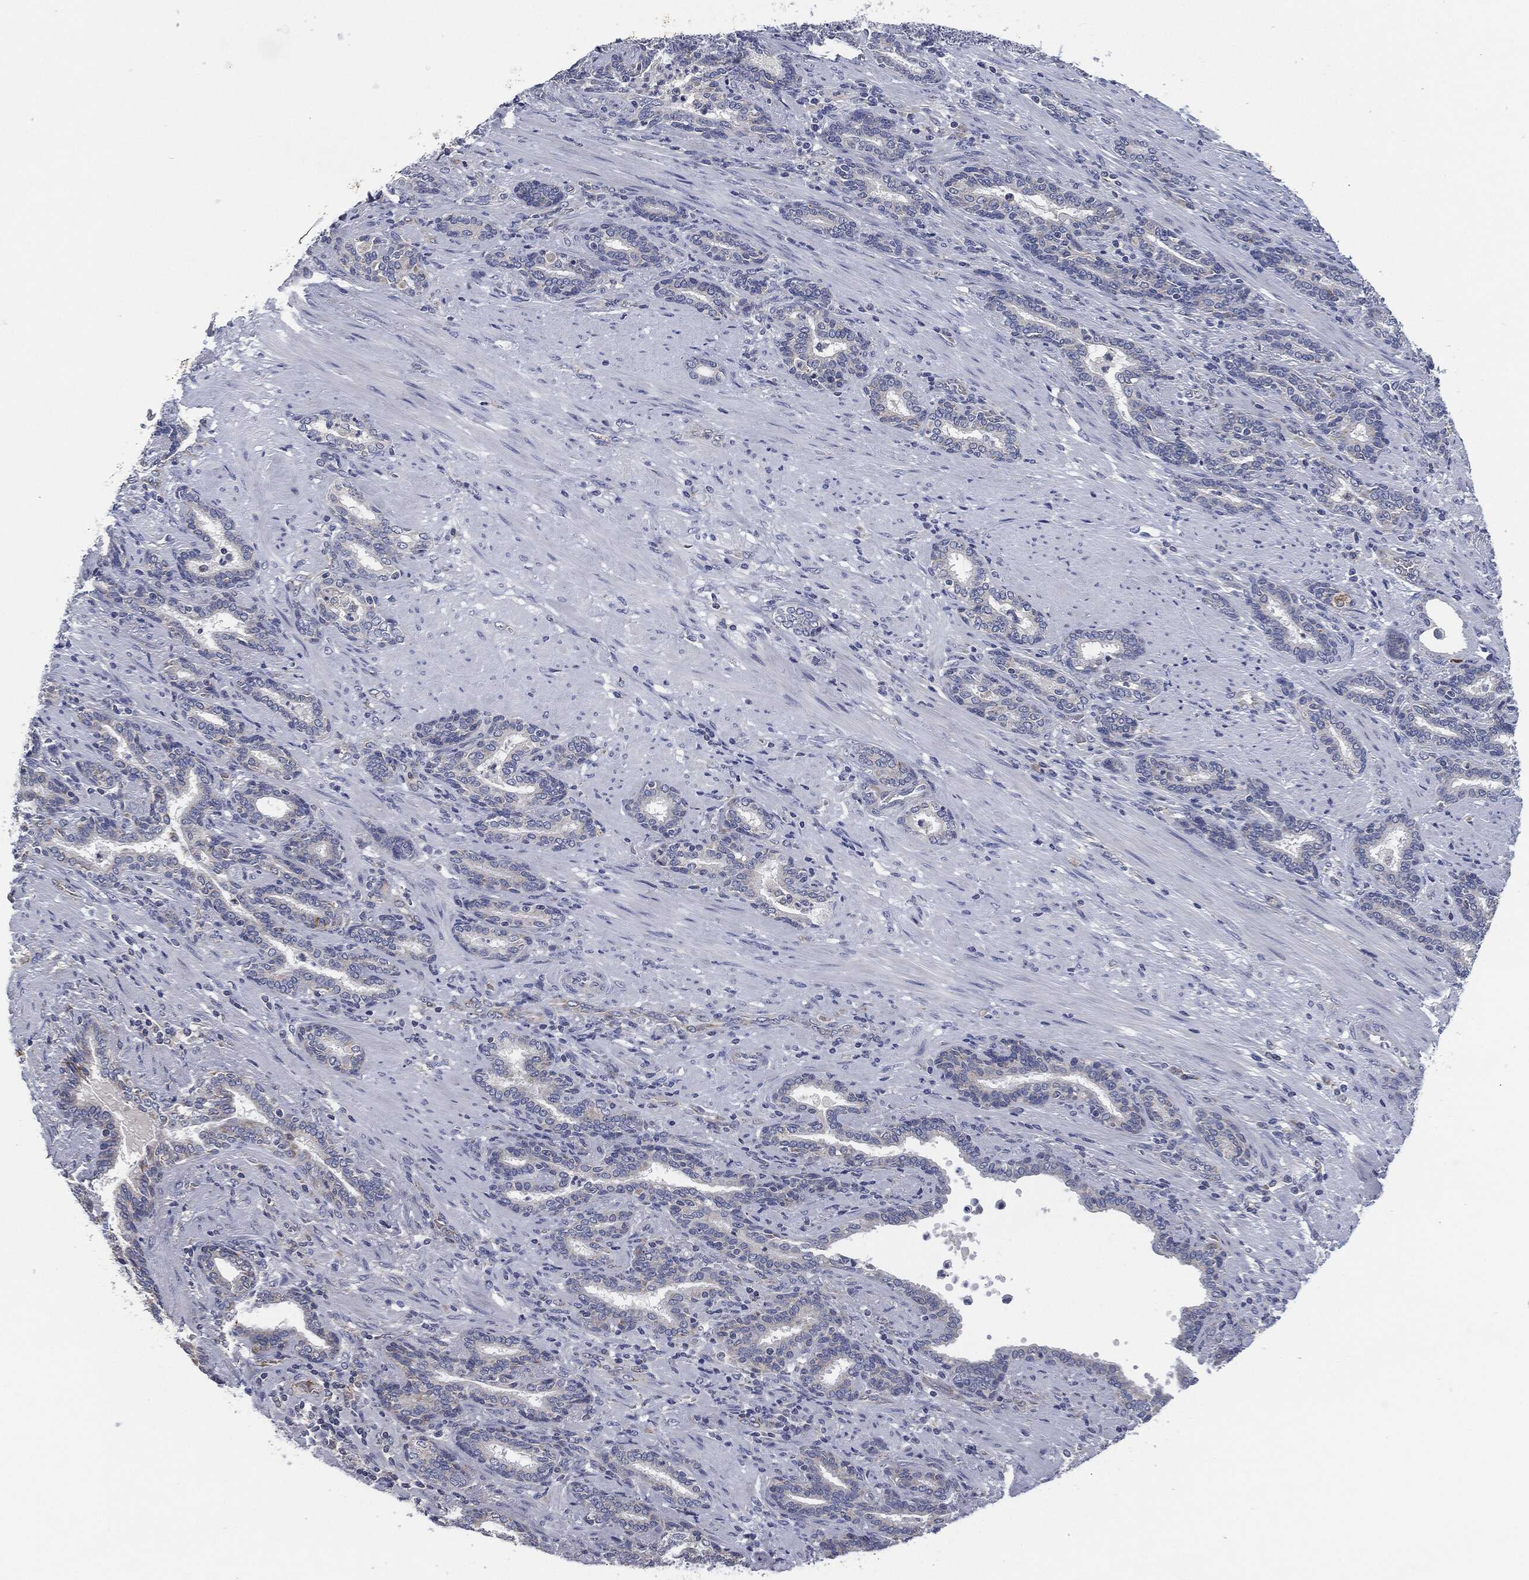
{"staining": {"intensity": "weak", "quantity": "<25%", "location": "cytoplasmic/membranous"}, "tissue": "prostate cancer", "cell_type": "Tumor cells", "image_type": "cancer", "snomed": [{"axis": "morphology", "description": "Adenocarcinoma, Low grade"}, {"axis": "topography", "description": "Prostate"}], "caption": "Tumor cells show no significant protein staining in low-grade adenocarcinoma (prostate).", "gene": "SIGLEC9", "patient": {"sex": "male", "age": 68}}